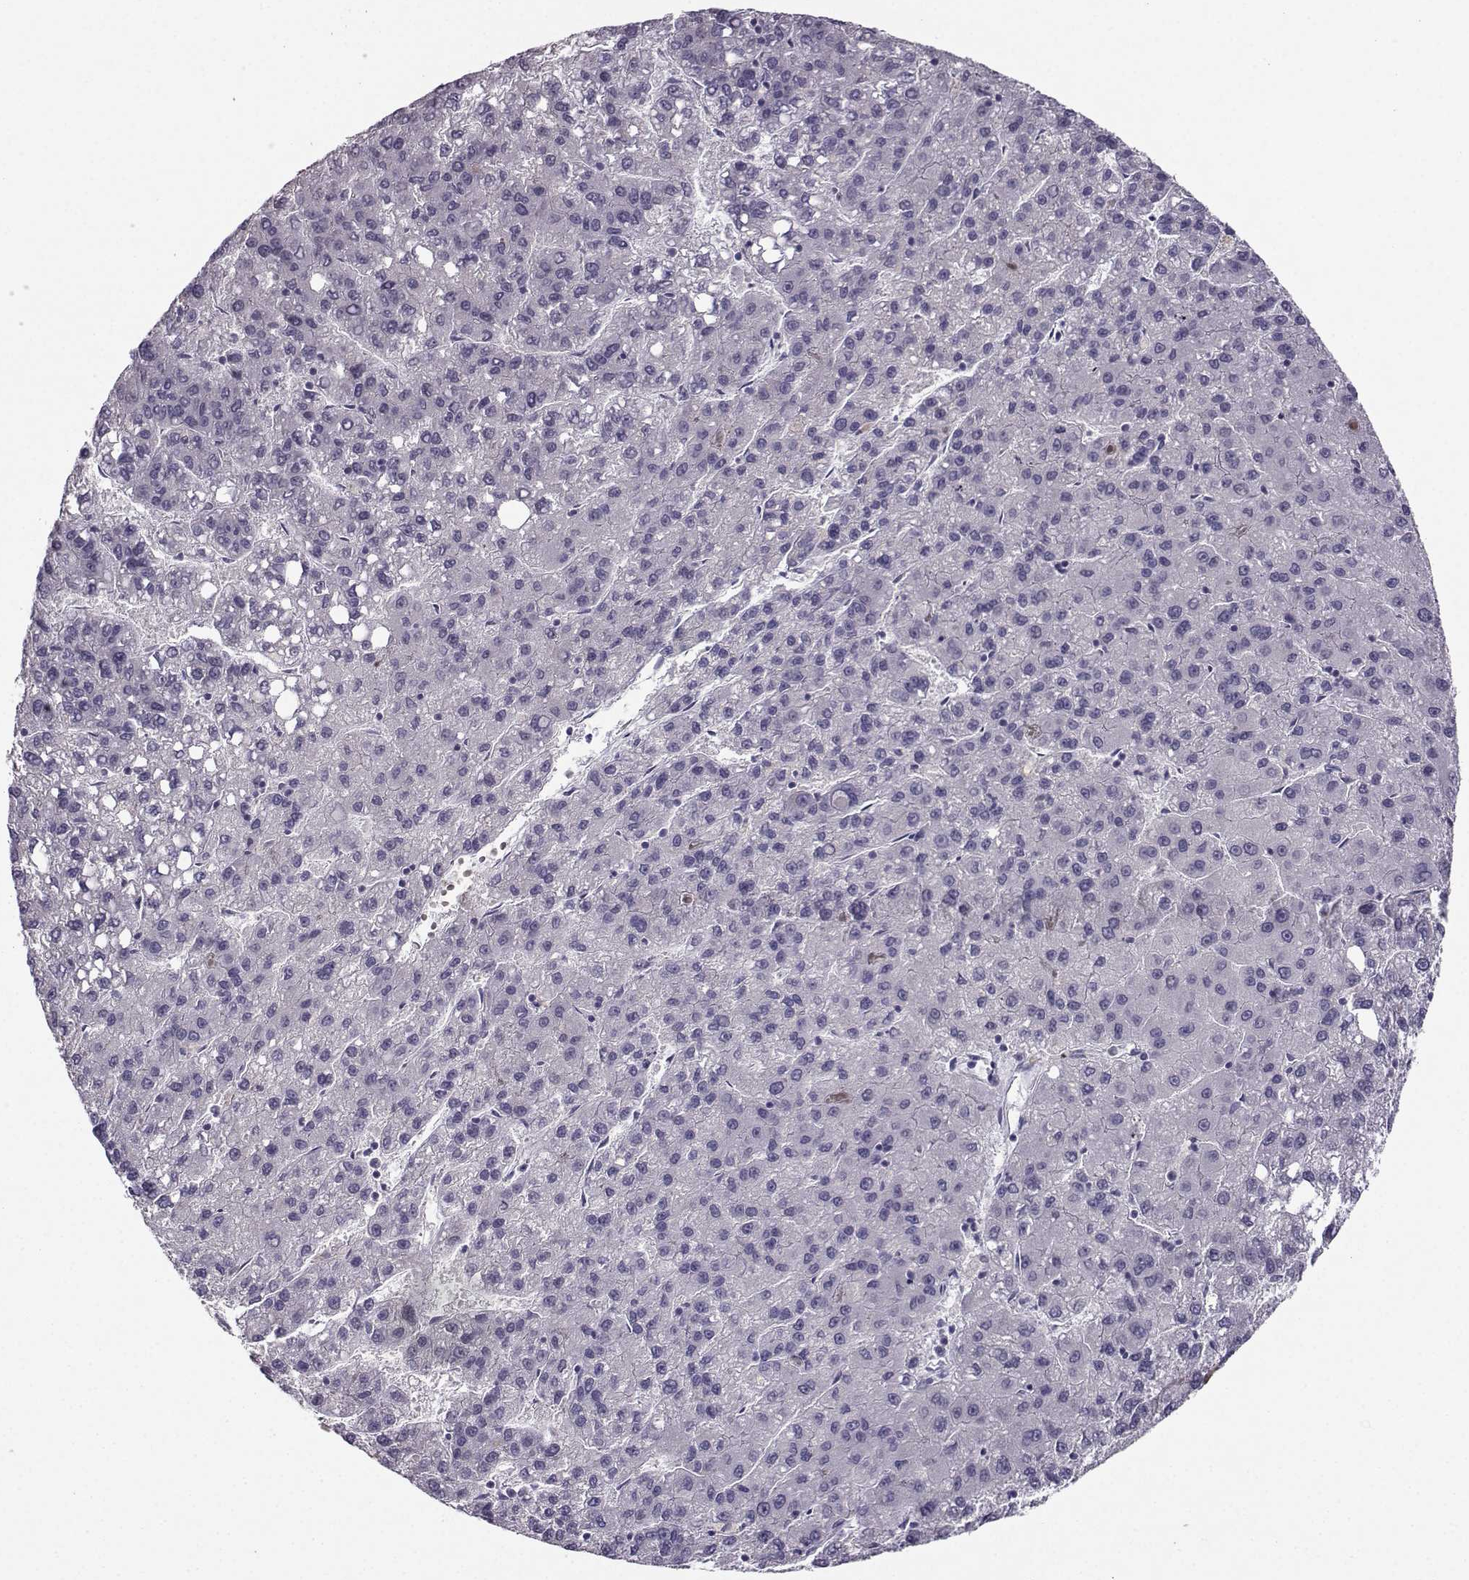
{"staining": {"intensity": "negative", "quantity": "none", "location": "none"}, "tissue": "liver cancer", "cell_type": "Tumor cells", "image_type": "cancer", "snomed": [{"axis": "morphology", "description": "Carcinoma, Hepatocellular, NOS"}, {"axis": "topography", "description": "Liver"}], "caption": "DAB (3,3'-diaminobenzidine) immunohistochemical staining of liver cancer exhibits no significant expression in tumor cells.", "gene": "LIN28A", "patient": {"sex": "female", "age": 82}}